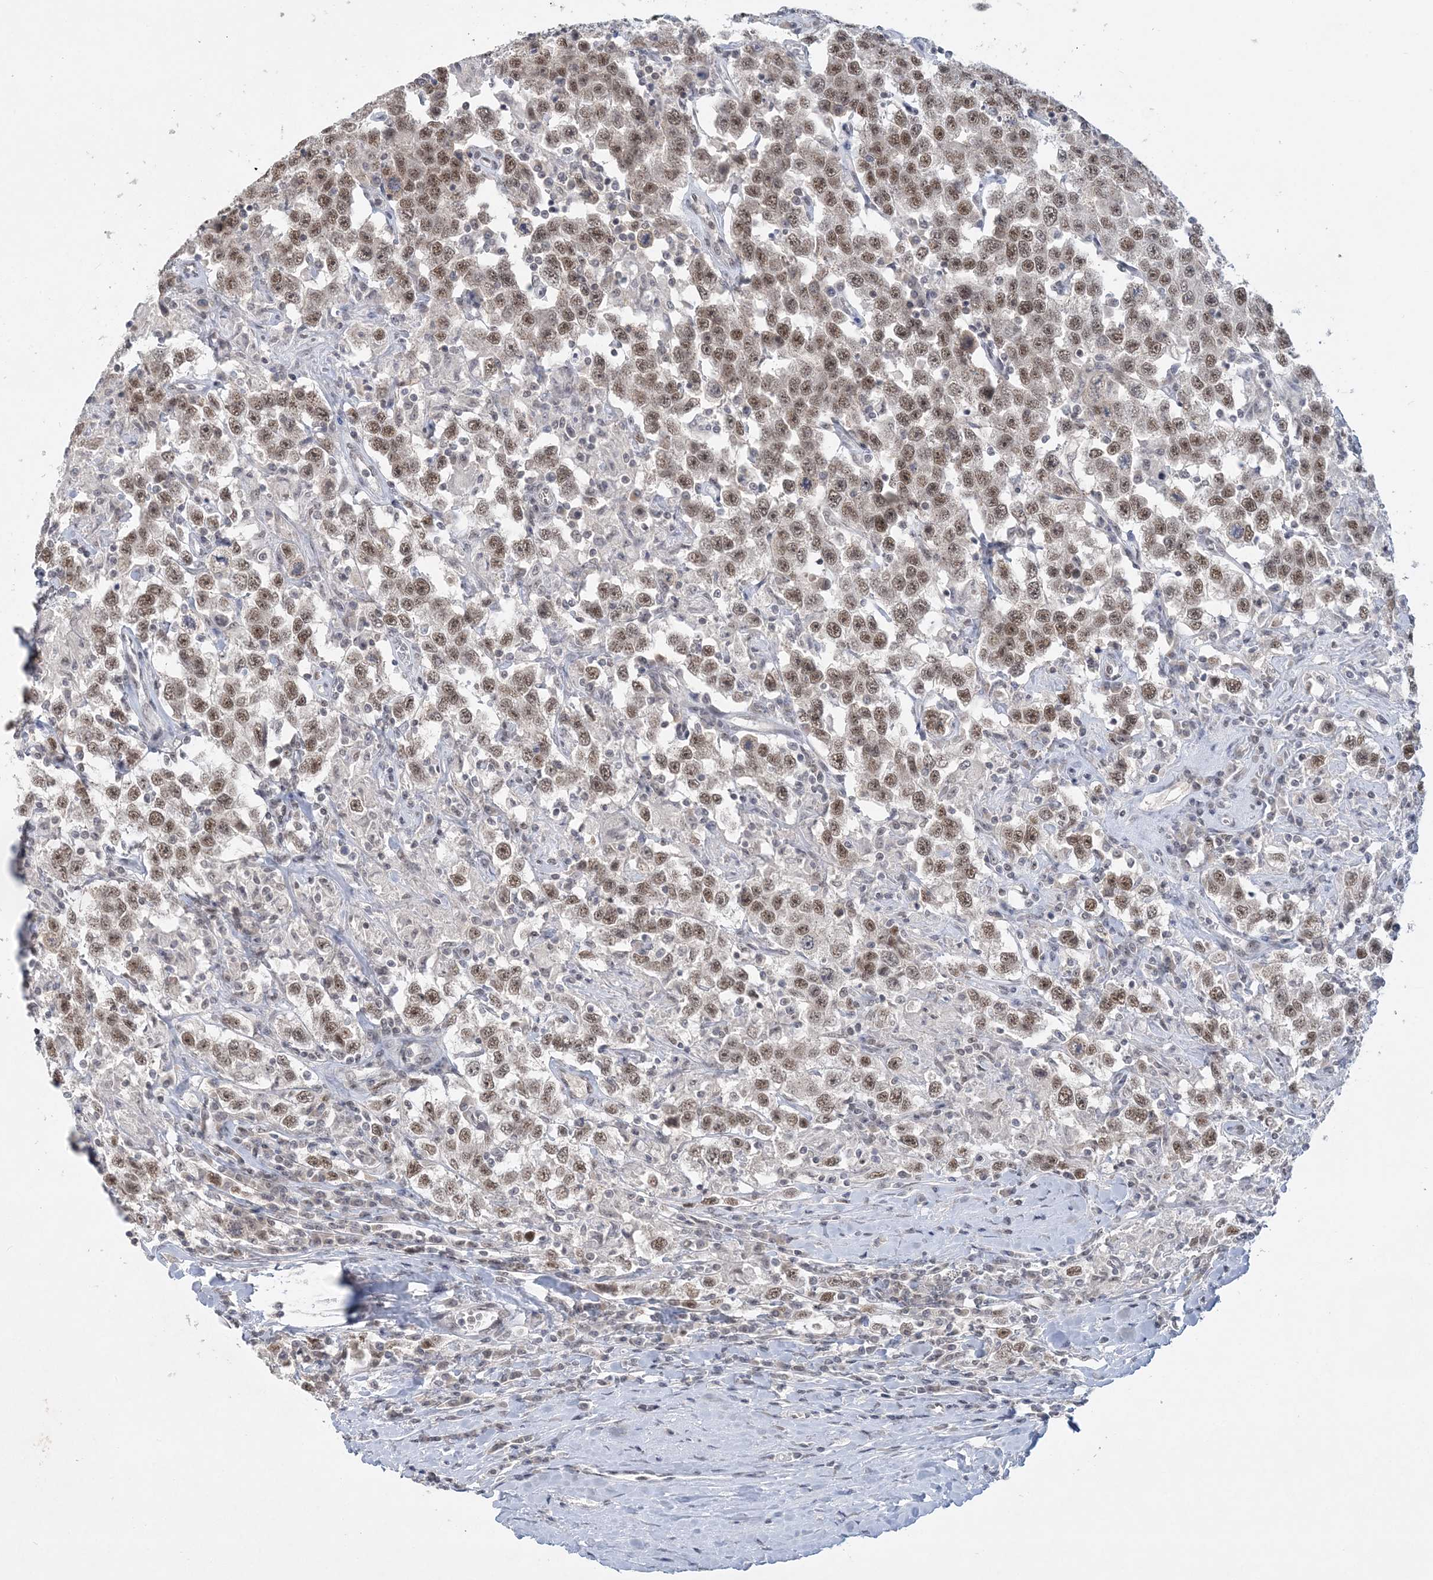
{"staining": {"intensity": "moderate", "quantity": ">75%", "location": "nuclear"}, "tissue": "testis cancer", "cell_type": "Tumor cells", "image_type": "cancer", "snomed": [{"axis": "morphology", "description": "Seminoma, NOS"}, {"axis": "topography", "description": "Testis"}], "caption": "Protein expression analysis of seminoma (testis) exhibits moderate nuclear staining in about >75% of tumor cells. The staining was performed using DAB, with brown indicating positive protein expression. Nuclei are stained blue with hematoxylin.", "gene": "KMT2D", "patient": {"sex": "male", "age": 41}}